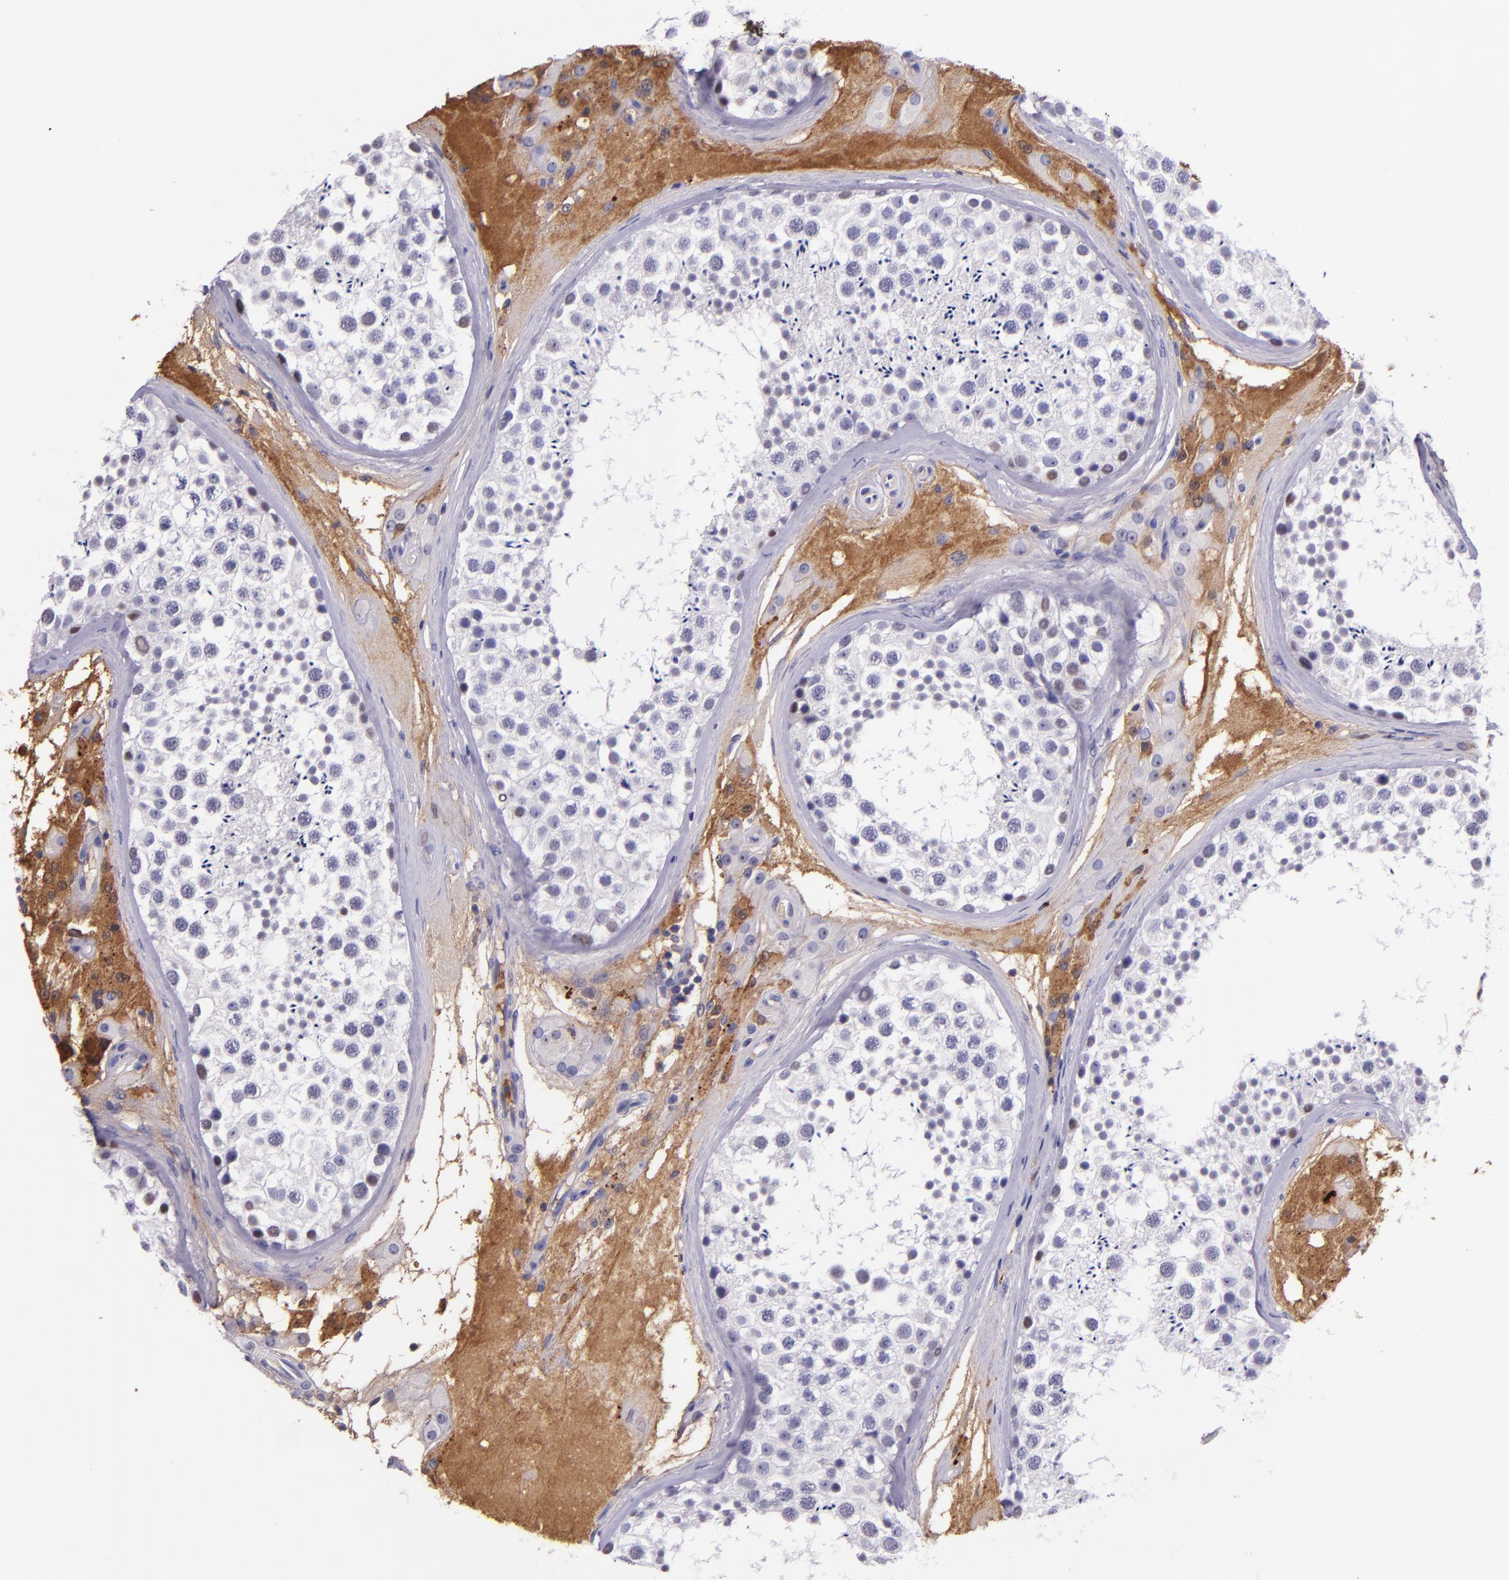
{"staining": {"intensity": "negative", "quantity": "none", "location": "none"}, "tissue": "testis", "cell_type": "Cells in seminiferous ducts", "image_type": "normal", "snomed": [{"axis": "morphology", "description": "Normal tissue, NOS"}, {"axis": "topography", "description": "Testis"}], "caption": "Cells in seminiferous ducts show no significant protein positivity in normal testis.", "gene": "KNG1", "patient": {"sex": "male", "age": 46}}